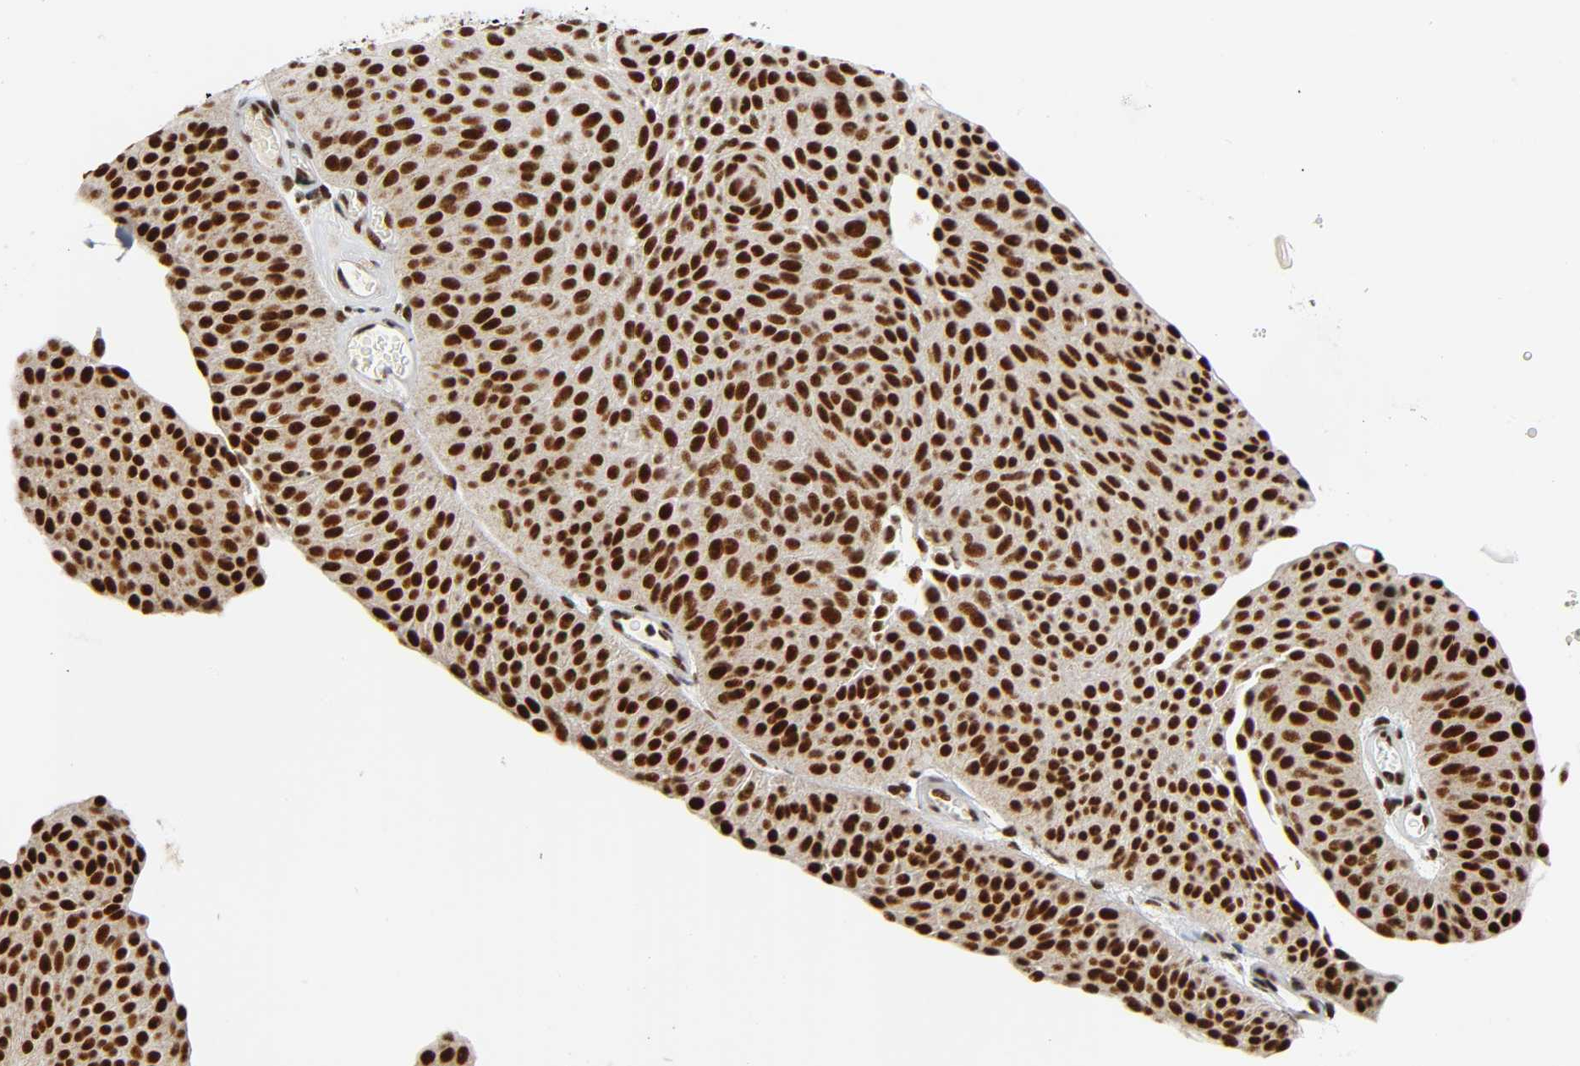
{"staining": {"intensity": "strong", "quantity": ">75%", "location": "nuclear"}, "tissue": "urothelial cancer", "cell_type": "Tumor cells", "image_type": "cancer", "snomed": [{"axis": "morphology", "description": "Urothelial carcinoma, Low grade"}, {"axis": "topography", "description": "Urinary bladder"}], "caption": "A brown stain shows strong nuclear expression of a protein in low-grade urothelial carcinoma tumor cells. The staining is performed using DAB (3,3'-diaminobenzidine) brown chromogen to label protein expression. The nuclei are counter-stained blue using hematoxylin.", "gene": "CDK9", "patient": {"sex": "female", "age": 60}}